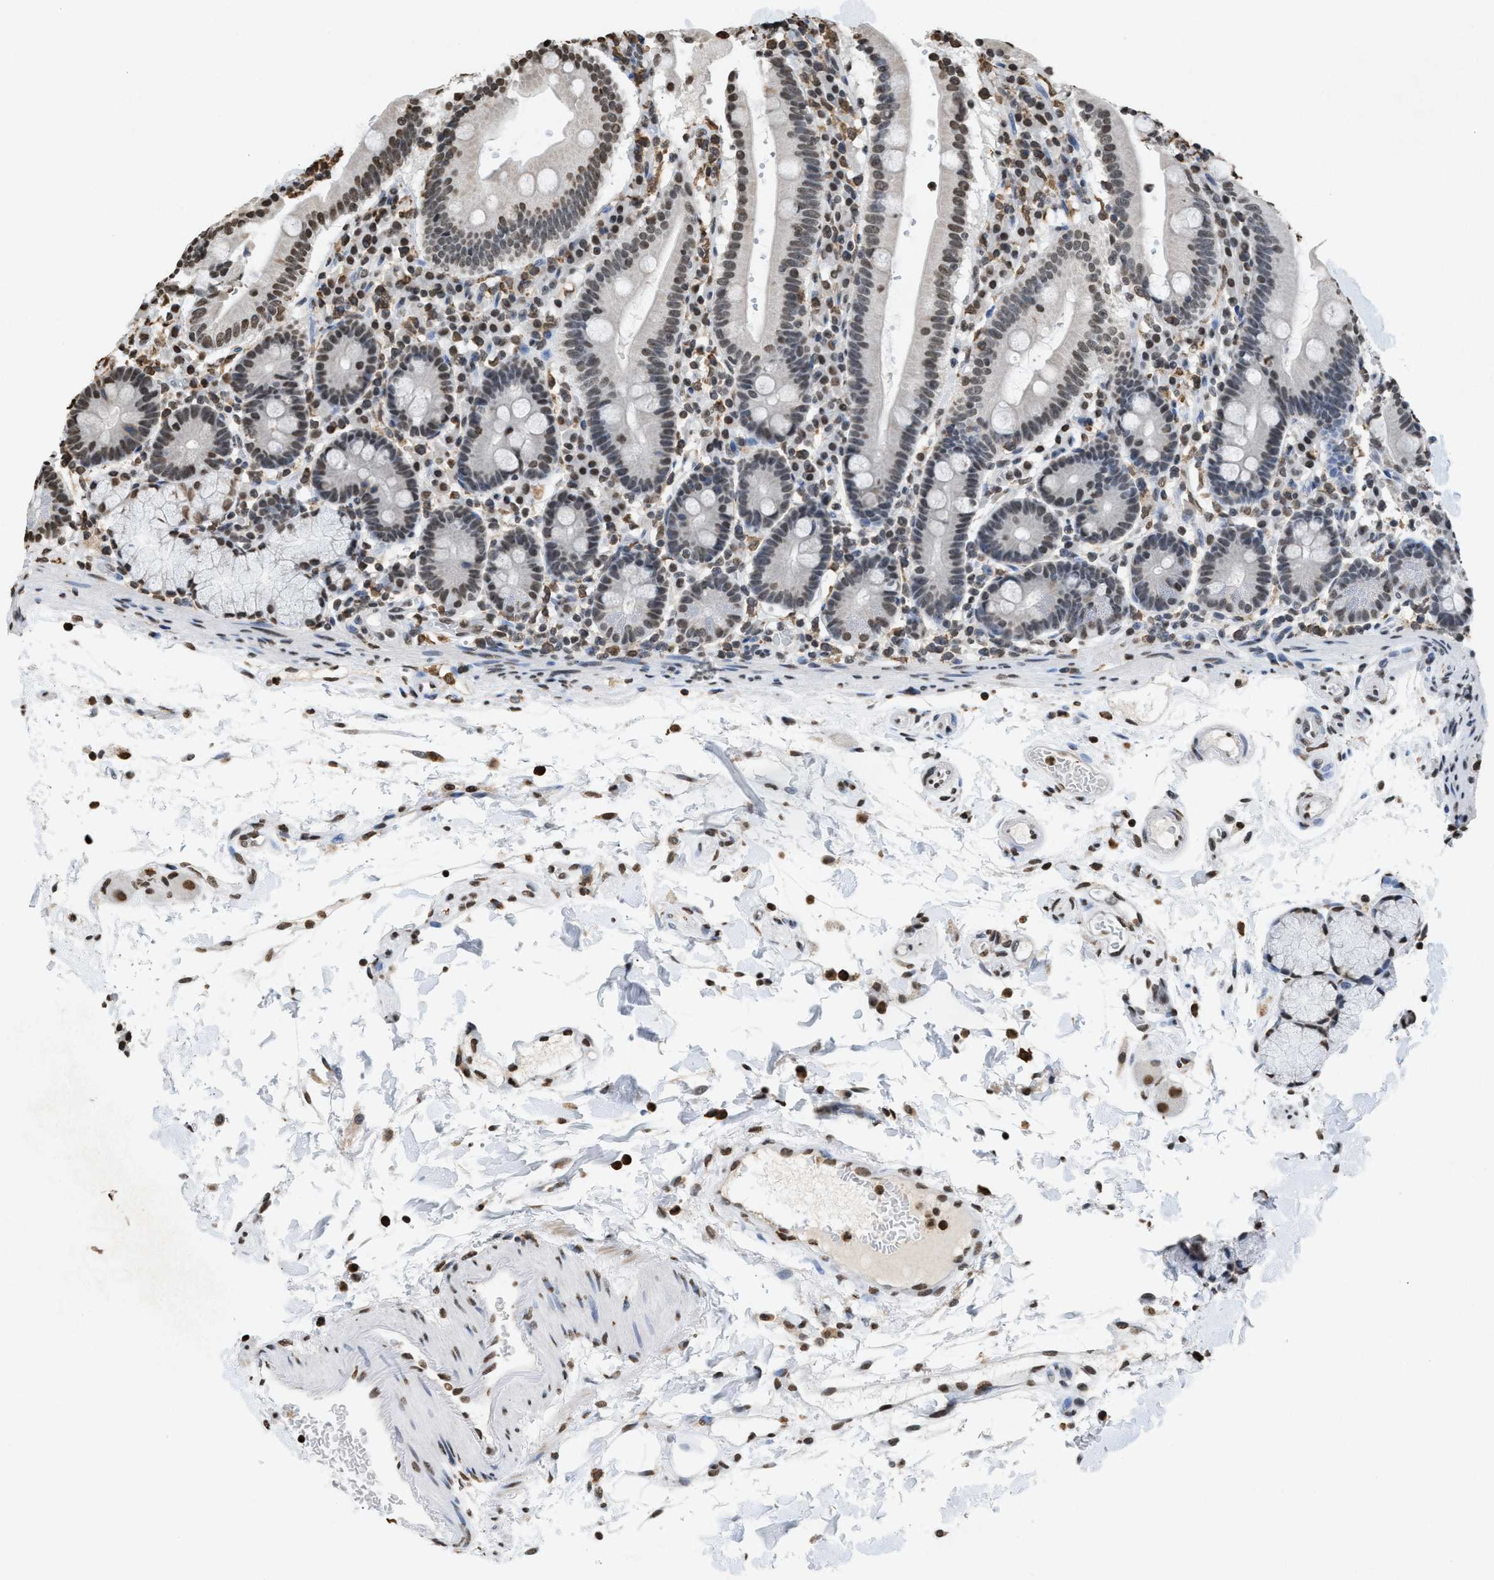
{"staining": {"intensity": "moderate", "quantity": "<25%", "location": "nuclear"}, "tissue": "duodenum", "cell_type": "Glandular cells", "image_type": "normal", "snomed": [{"axis": "morphology", "description": "Normal tissue, NOS"}, {"axis": "topography", "description": "Small intestine, NOS"}], "caption": "The immunohistochemical stain shows moderate nuclear expression in glandular cells of unremarkable duodenum. Ihc stains the protein in brown and the nuclei are stained blue.", "gene": "NUP88", "patient": {"sex": "female", "age": 71}}